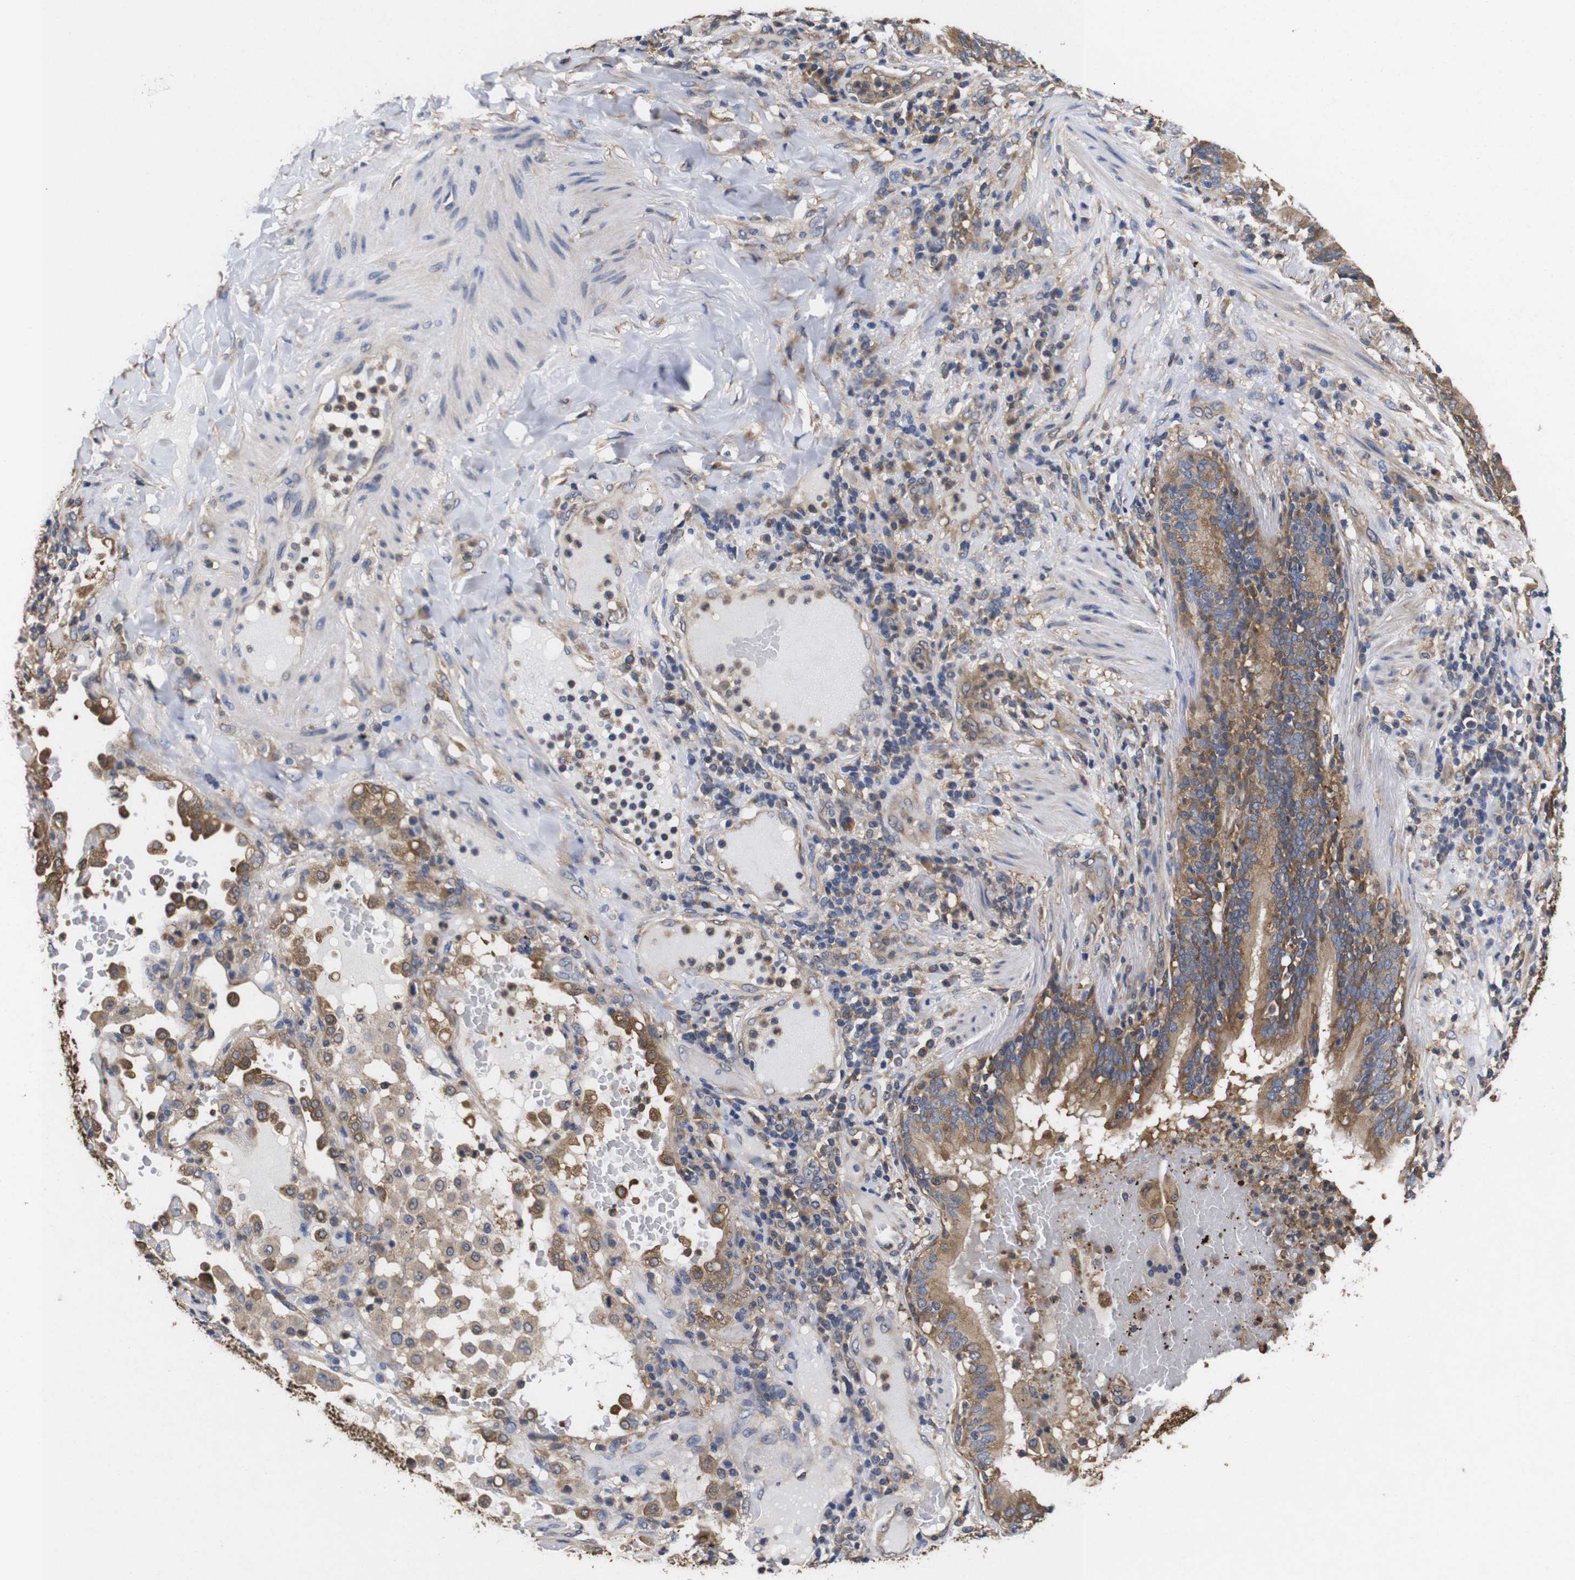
{"staining": {"intensity": "moderate", "quantity": ">75%", "location": "cytoplasmic/membranous"}, "tissue": "lung cancer", "cell_type": "Tumor cells", "image_type": "cancer", "snomed": [{"axis": "morphology", "description": "Squamous cell carcinoma, NOS"}, {"axis": "topography", "description": "Lung"}], "caption": "DAB immunohistochemical staining of squamous cell carcinoma (lung) displays moderate cytoplasmic/membranous protein positivity in approximately >75% of tumor cells.", "gene": "LRRCC1", "patient": {"sex": "male", "age": 57}}